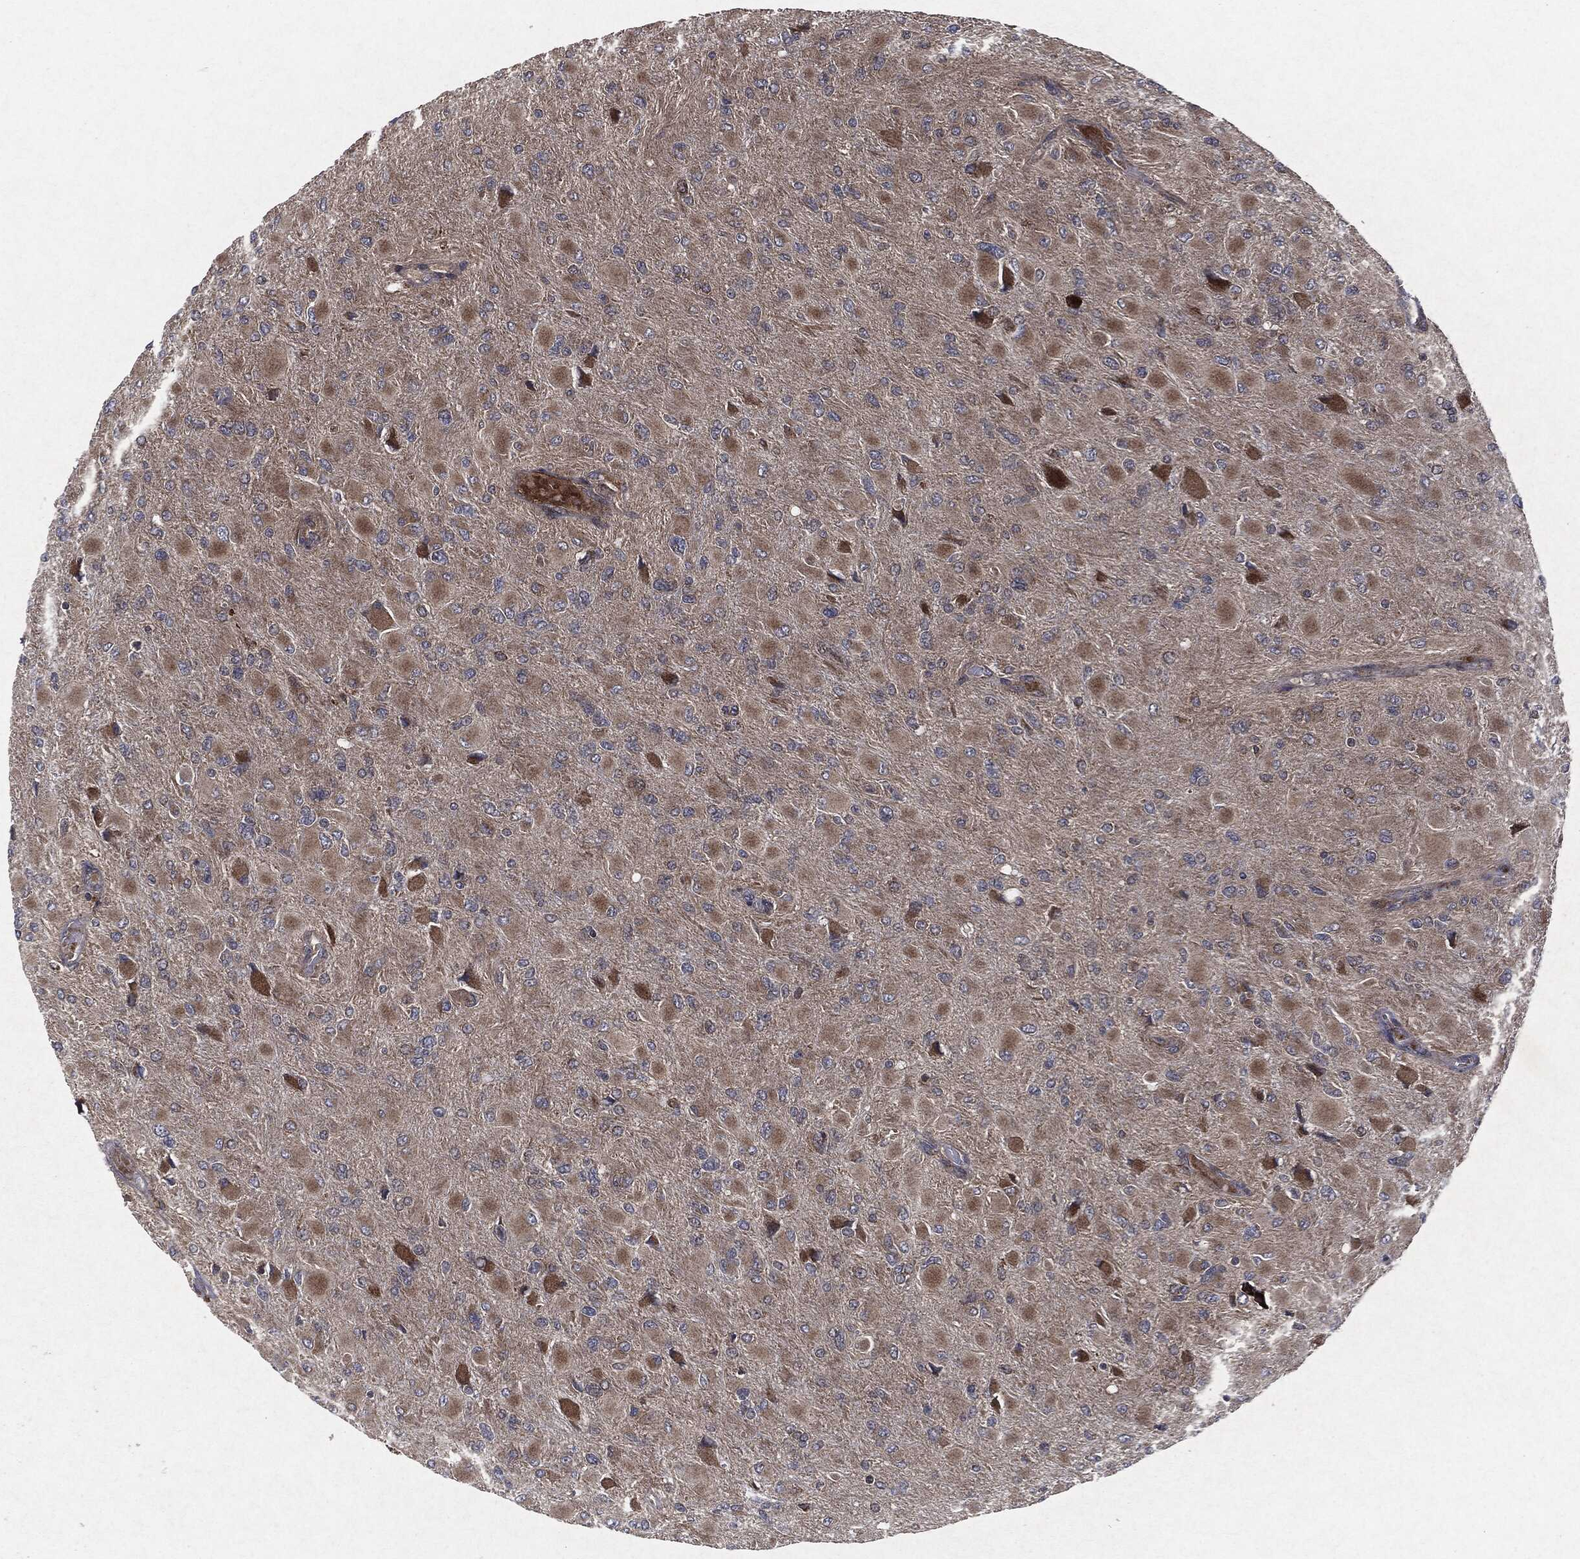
{"staining": {"intensity": "moderate", "quantity": ">75%", "location": "cytoplasmic/membranous"}, "tissue": "glioma", "cell_type": "Tumor cells", "image_type": "cancer", "snomed": [{"axis": "morphology", "description": "Glioma, malignant, High grade"}, {"axis": "topography", "description": "Cerebral cortex"}], "caption": "About >75% of tumor cells in malignant glioma (high-grade) display moderate cytoplasmic/membranous protein staining as visualized by brown immunohistochemical staining.", "gene": "RAF1", "patient": {"sex": "female", "age": 36}}